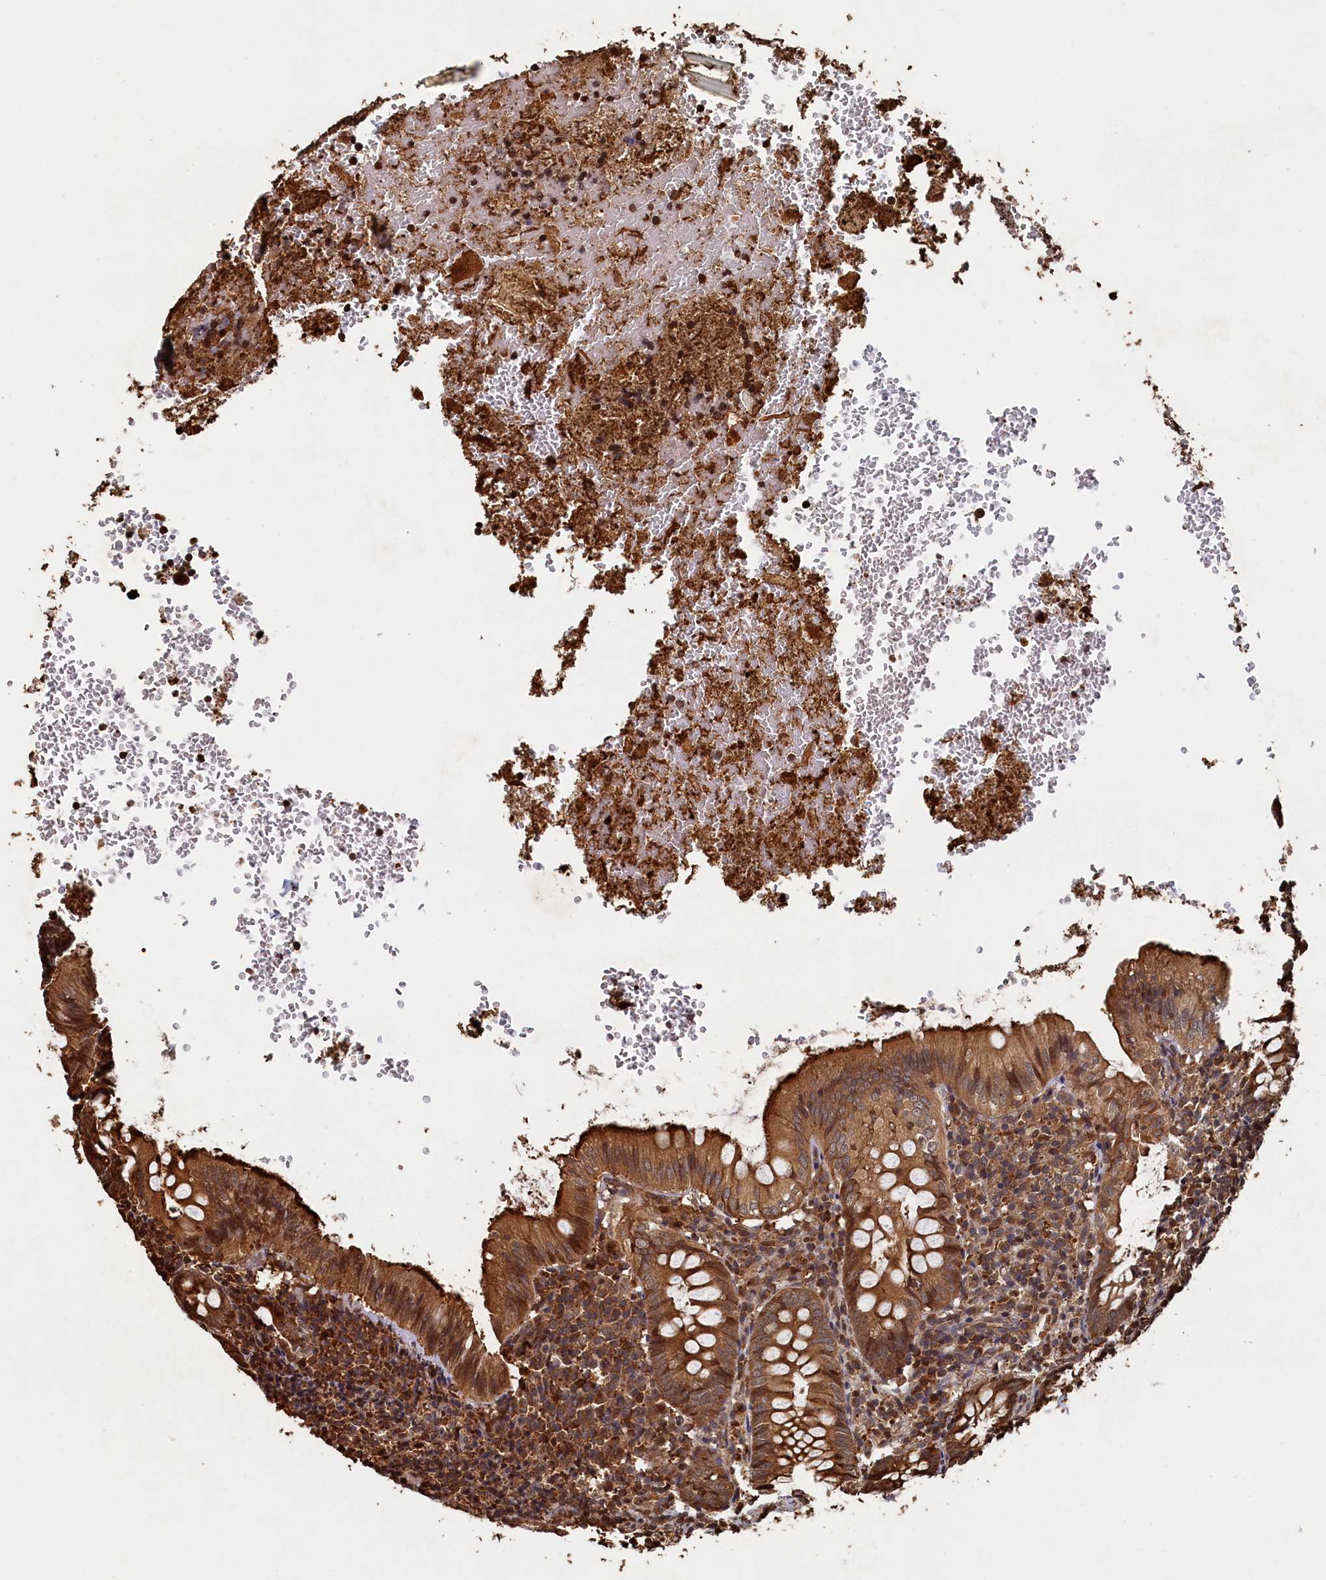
{"staining": {"intensity": "moderate", "quantity": ">75%", "location": "cytoplasmic/membranous"}, "tissue": "appendix", "cell_type": "Glandular cells", "image_type": "normal", "snomed": [{"axis": "morphology", "description": "Normal tissue, NOS"}, {"axis": "topography", "description": "Appendix"}], "caption": "This is an image of immunohistochemistry (IHC) staining of benign appendix, which shows moderate staining in the cytoplasmic/membranous of glandular cells.", "gene": "PIGN", "patient": {"sex": "male", "age": 8}}